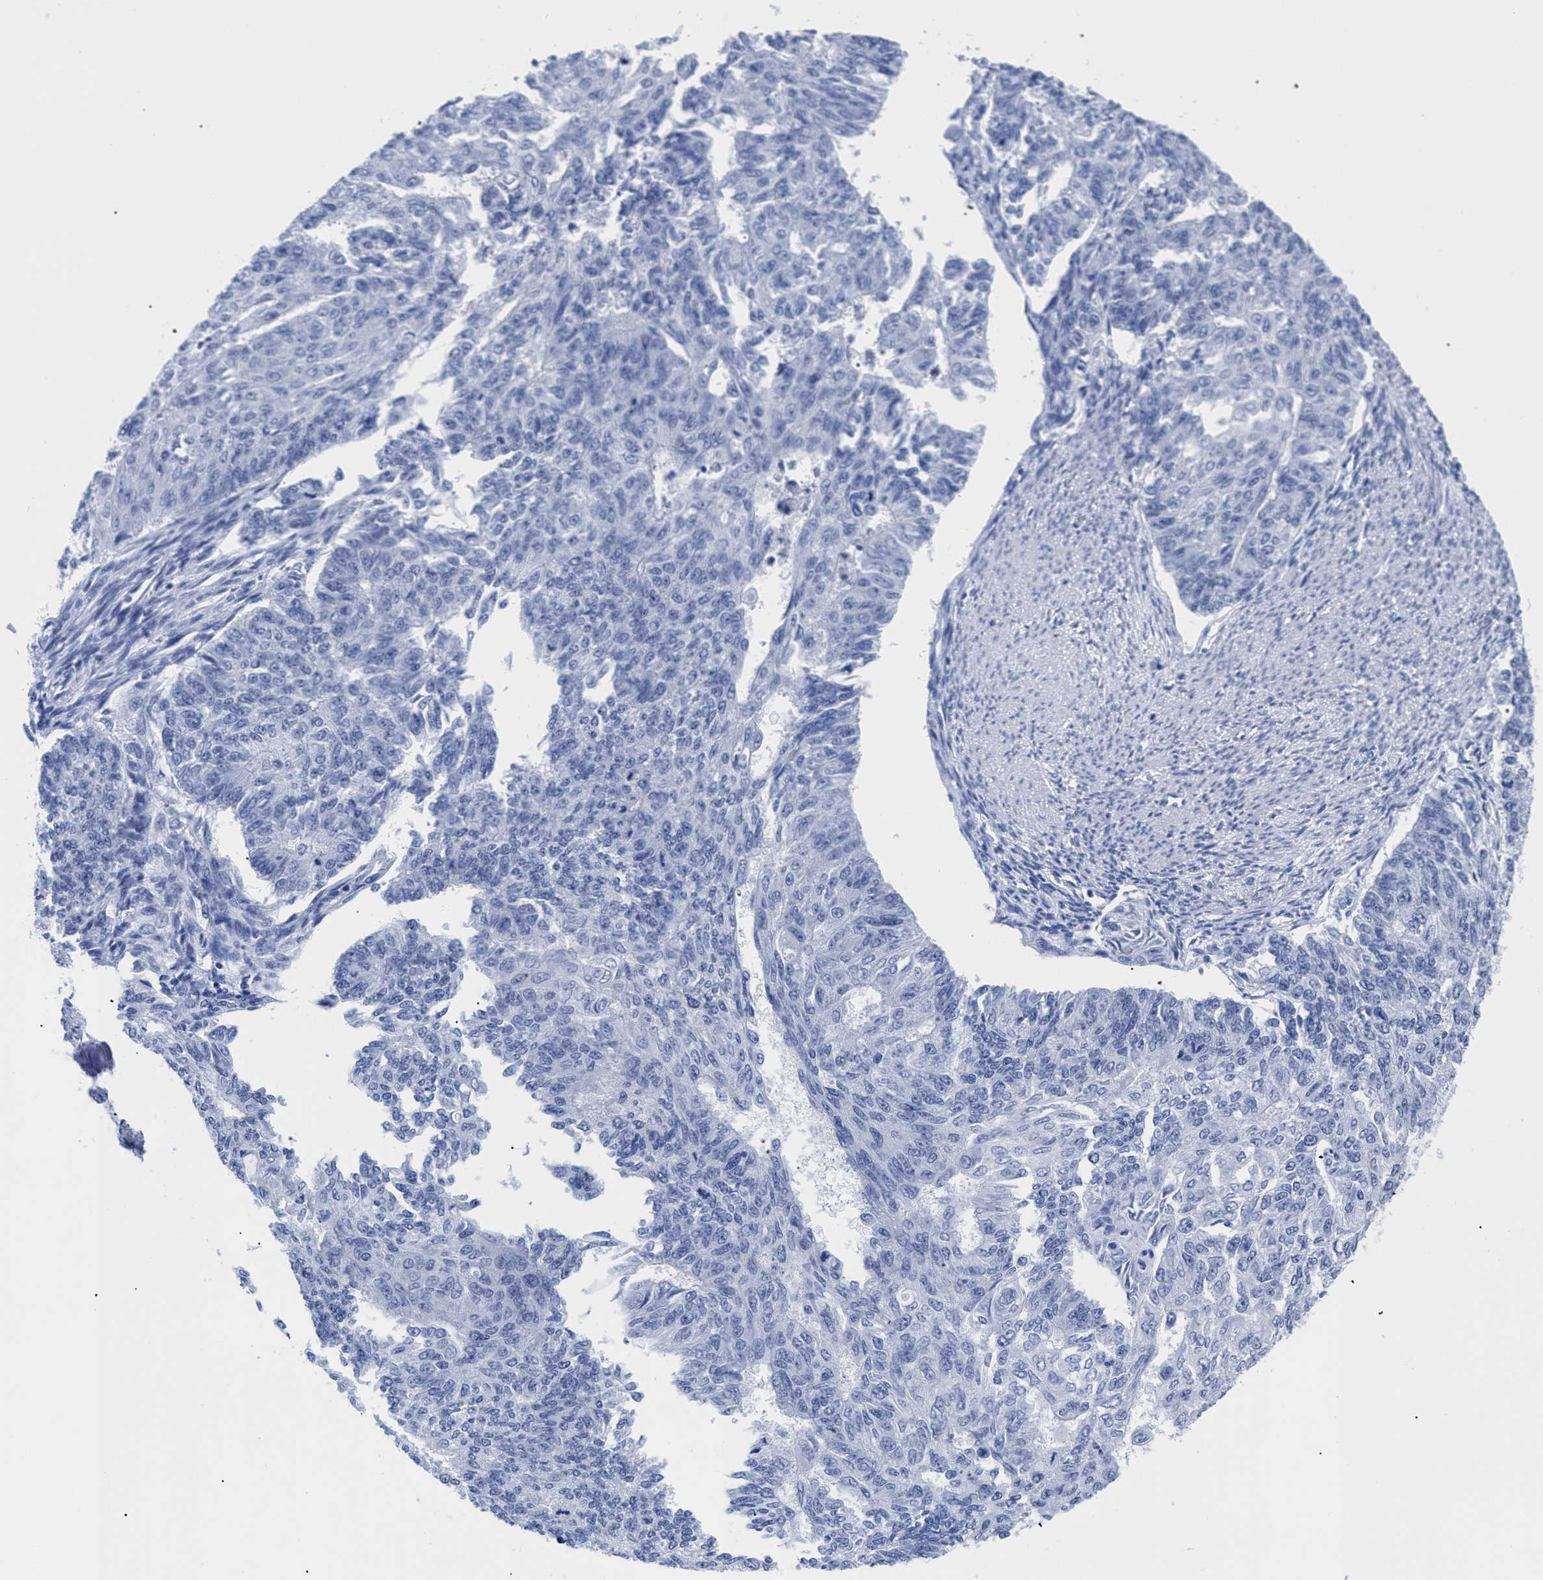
{"staining": {"intensity": "negative", "quantity": "none", "location": "none"}, "tissue": "endometrial cancer", "cell_type": "Tumor cells", "image_type": "cancer", "snomed": [{"axis": "morphology", "description": "Adenocarcinoma, NOS"}, {"axis": "topography", "description": "Endometrium"}], "caption": "This is a image of immunohistochemistry (IHC) staining of endometrial cancer, which shows no positivity in tumor cells.", "gene": "TREML1", "patient": {"sex": "female", "age": 32}}